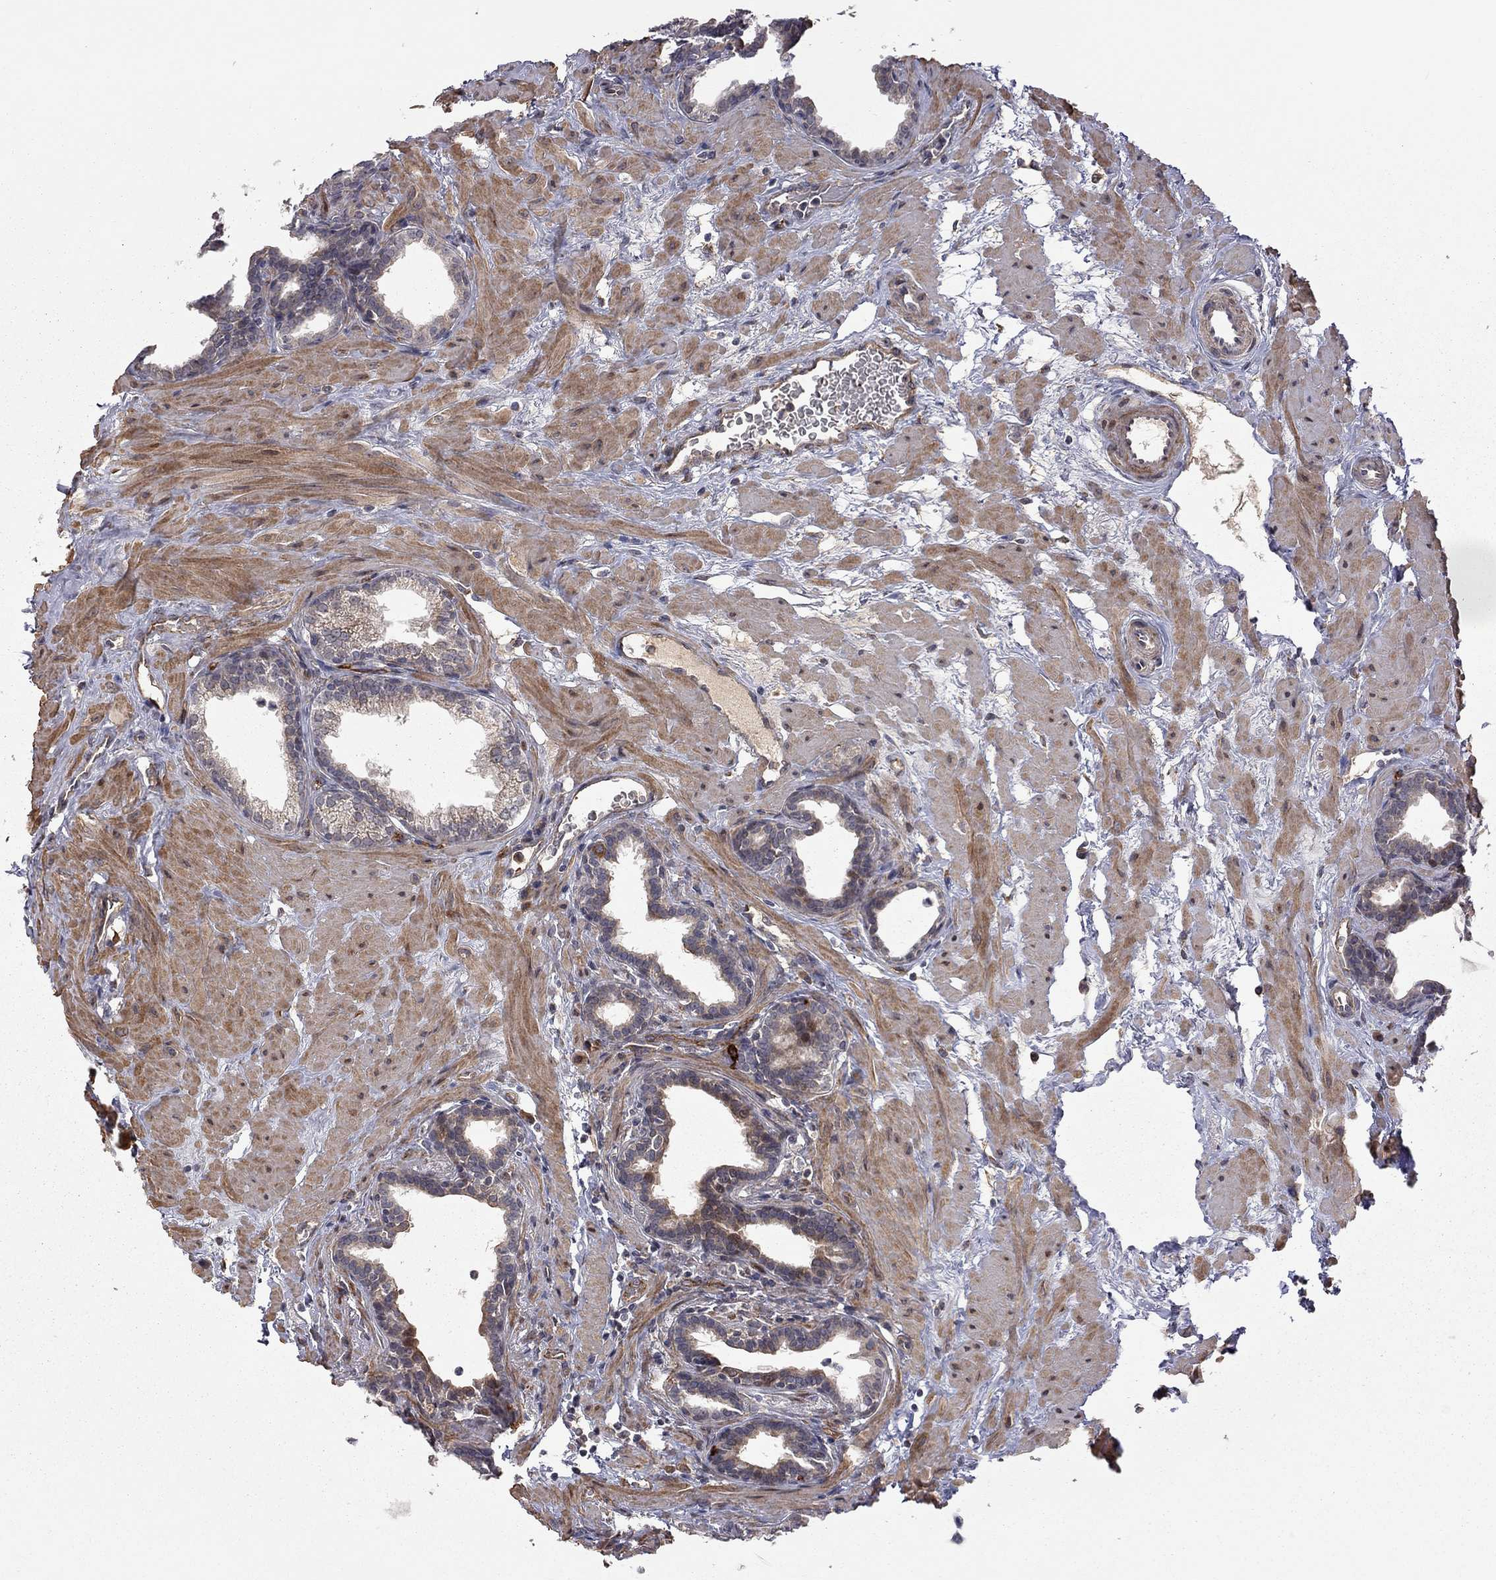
{"staining": {"intensity": "weak", "quantity": "25%-75%", "location": "cytoplasmic/membranous"}, "tissue": "prostate", "cell_type": "Glandular cells", "image_type": "normal", "snomed": [{"axis": "morphology", "description": "Normal tissue, NOS"}, {"axis": "topography", "description": "Prostate"}], "caption": "Unremarkable prostate reveals weak cytoplasmic/membranous expression in approximately 25%-75% of glandular cells, visualized by immunohistochemistry.", "gene": "EXOC3L2", "patient": {"sex": "male", "age": 37}}